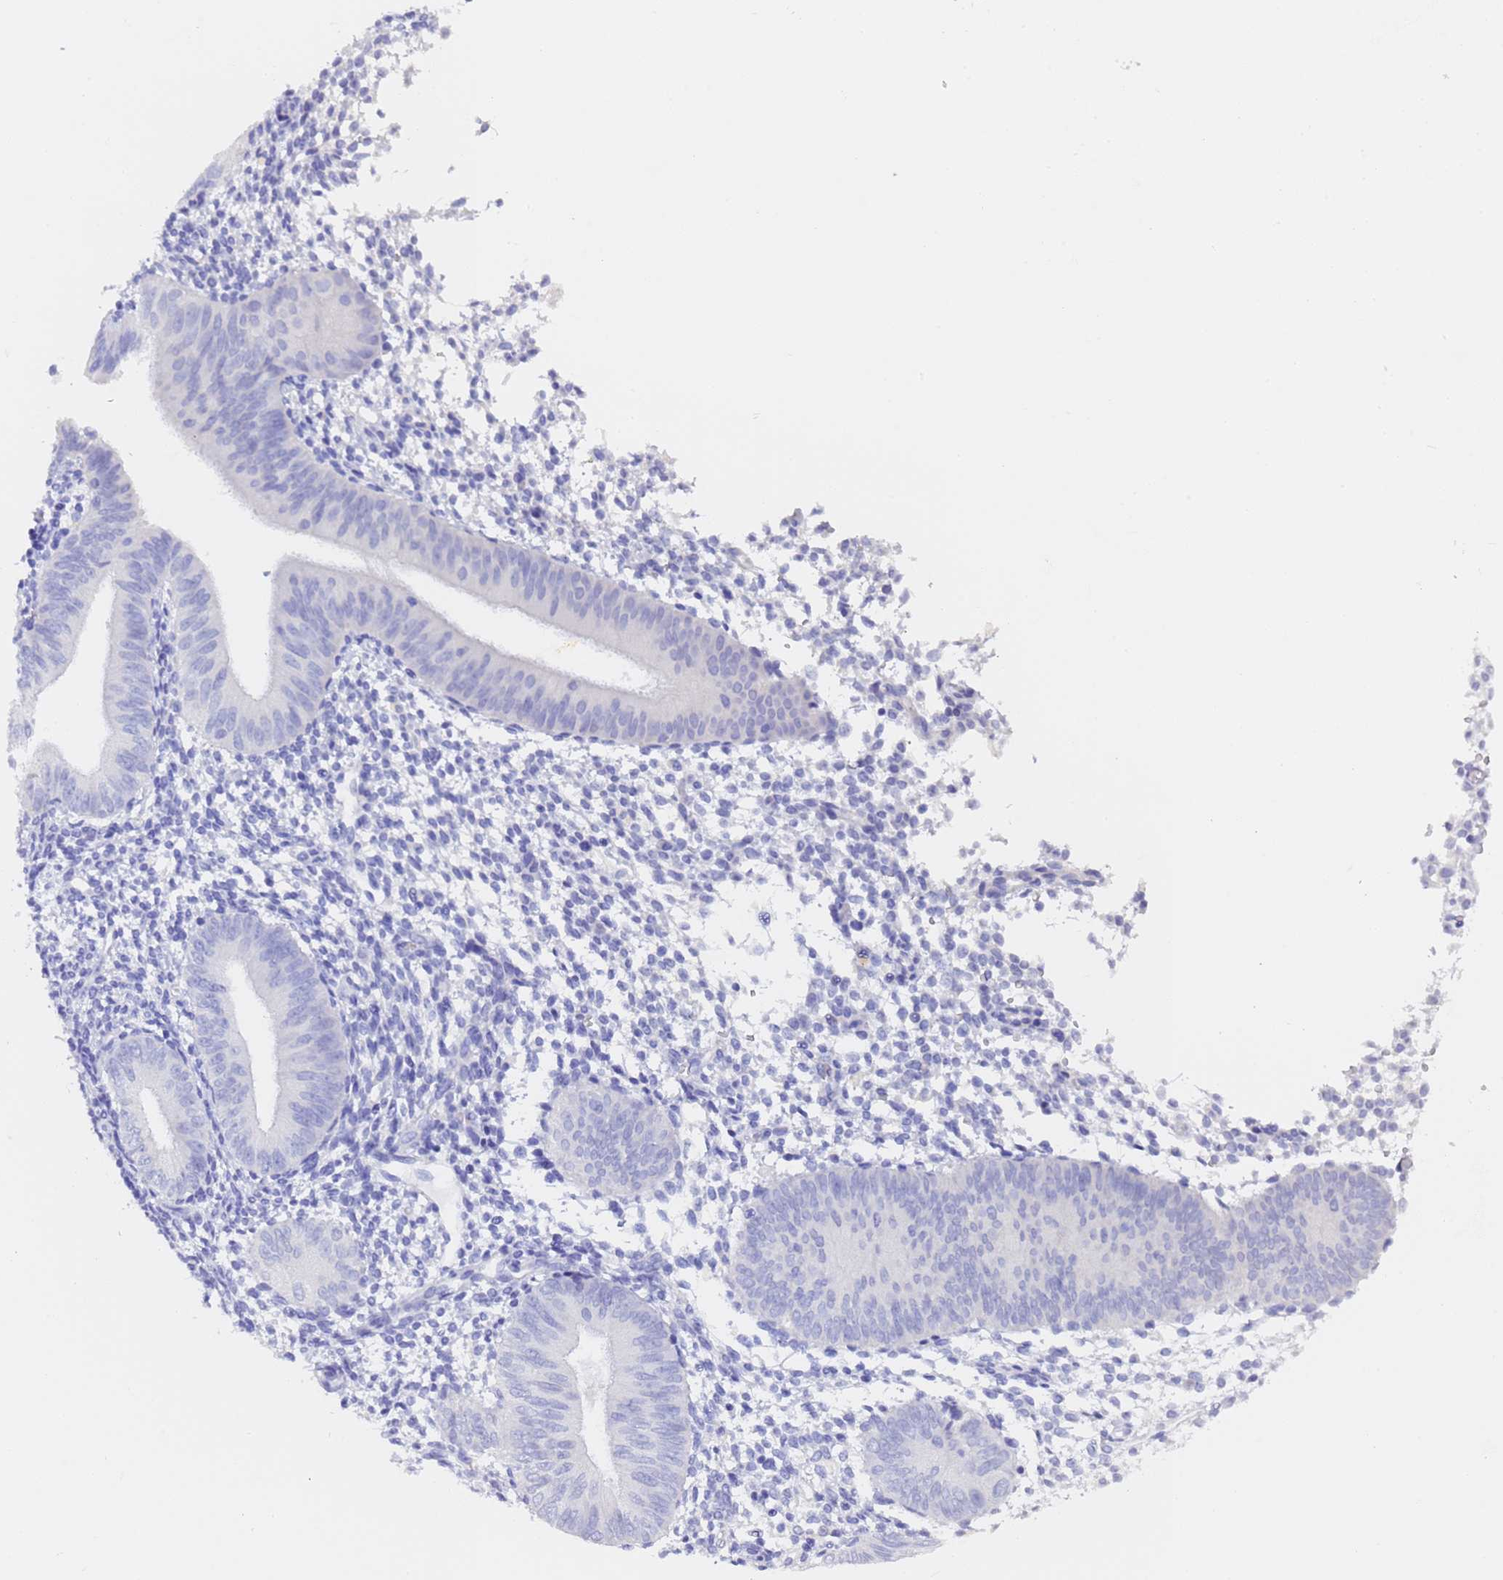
{"staining": {"intensity": "negative", "quantity": "none", "location": "none"}, "tissue": "endometrium", "cell_type": "Cells in endometrial stroma", "image_type": "normal", "snomed": [{"axis": "morphology", "description": "Normal tissue, NOS"}, {"axis": "topography", "description": "Uterus"}, {"axis": "topography", "description": "Endometrium"}], "caption": "Benign endometrium was stained to show a protein in brown. There is no significant expression in cells in endometrial stroma. (DAB (3,3'-diaminobenzidine) immunohistochemistry, high magnification).", "gene": "GABRA1", "patient": {"sex": "female", "age": 48}}